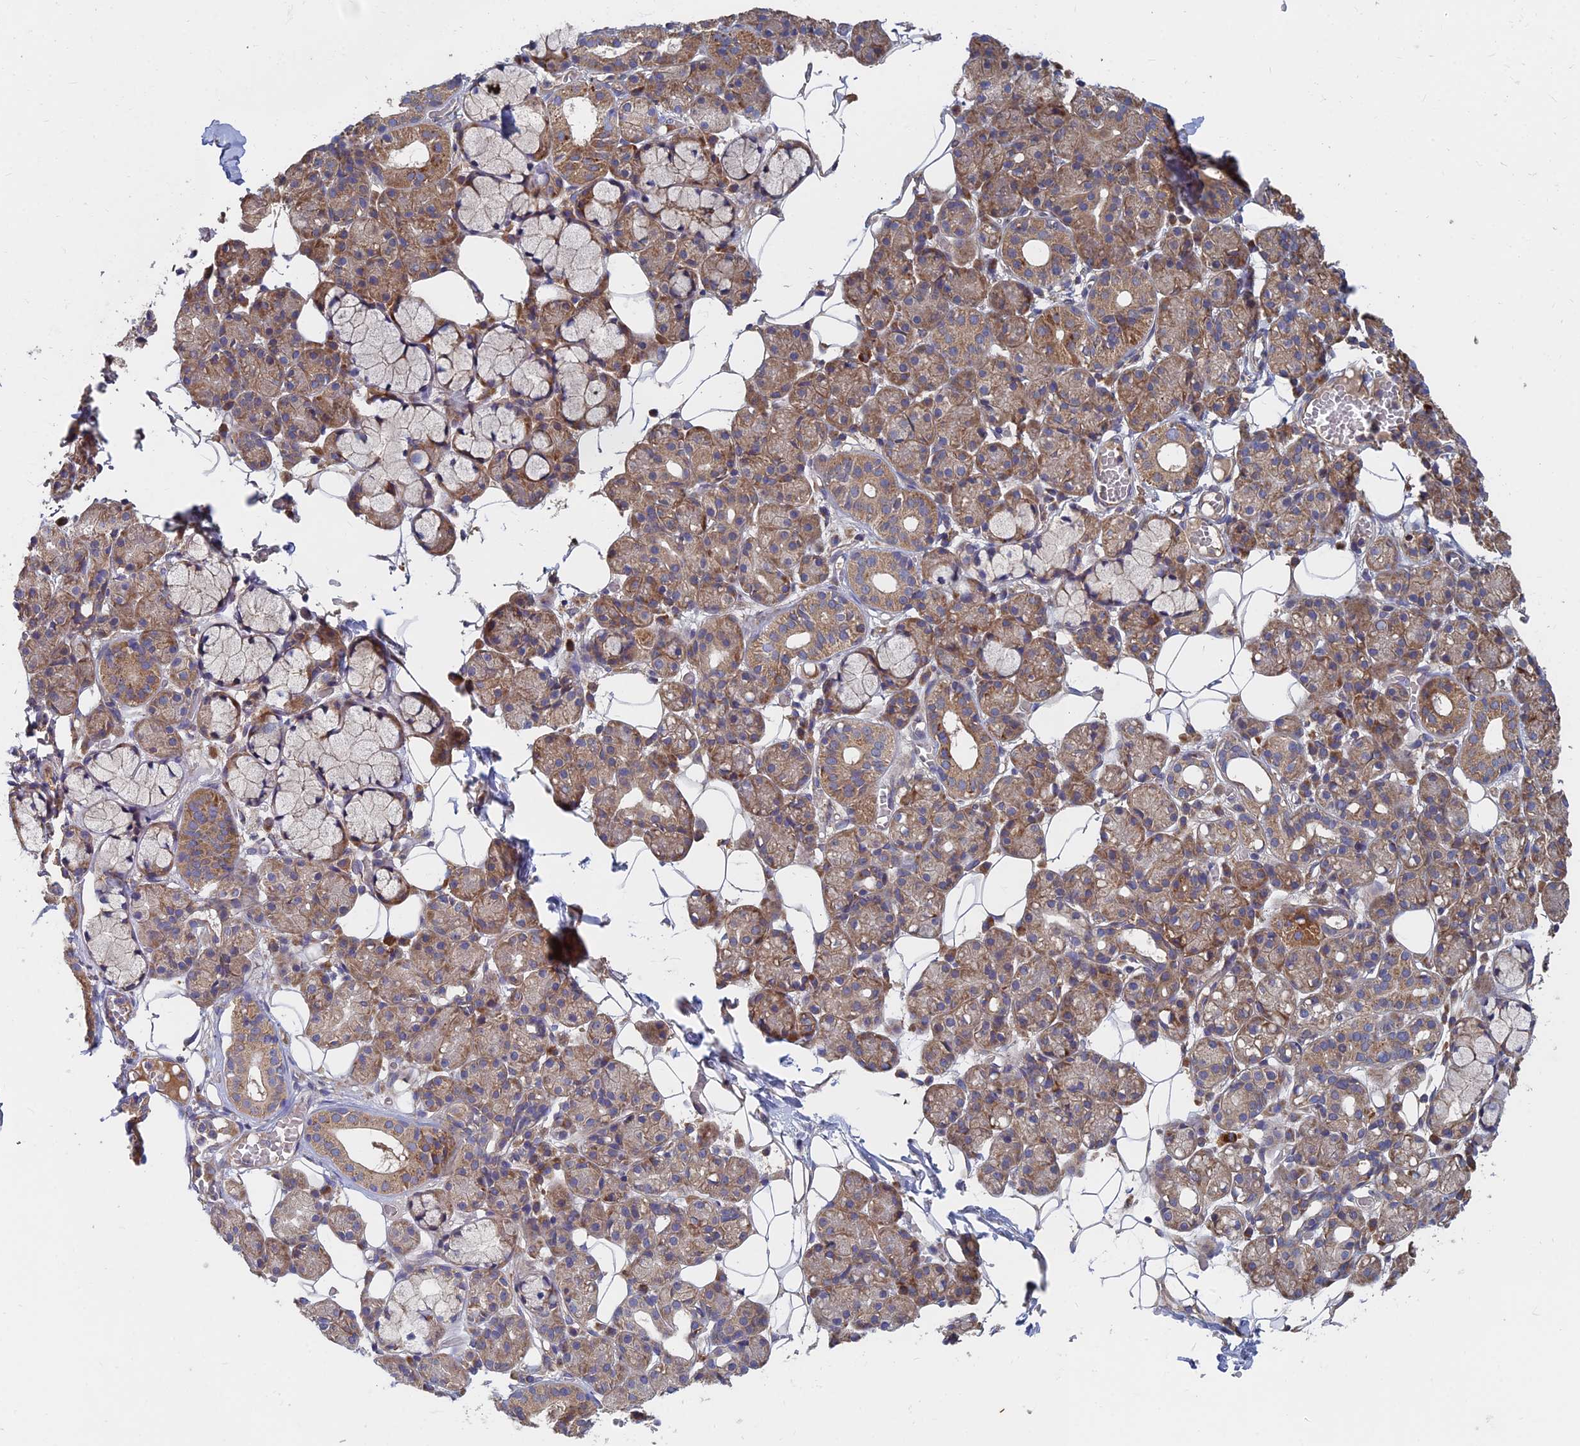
{"staining": {"intensity": "moderate", "quantity": "25%-75%", "location": "cytoplasmic/membranous"}, "tissue": "salivary gland", "cell_type": "Glandular cells", "image_type": "normal", "snomed": [{"axis": "morphology", "description": "Normal tissue, NOS"}, {"axis": "topography", "description": "Salivary gland"}], "caption": "An image showing moderate cytoplasmic/membranous positivity in about 25%-75% of glandular cells in benign salivary gland, as visualized by brown immunohistochemical staining.", "gene": "CCZ1B", "patient": {"sex": "male", "age": 63}}